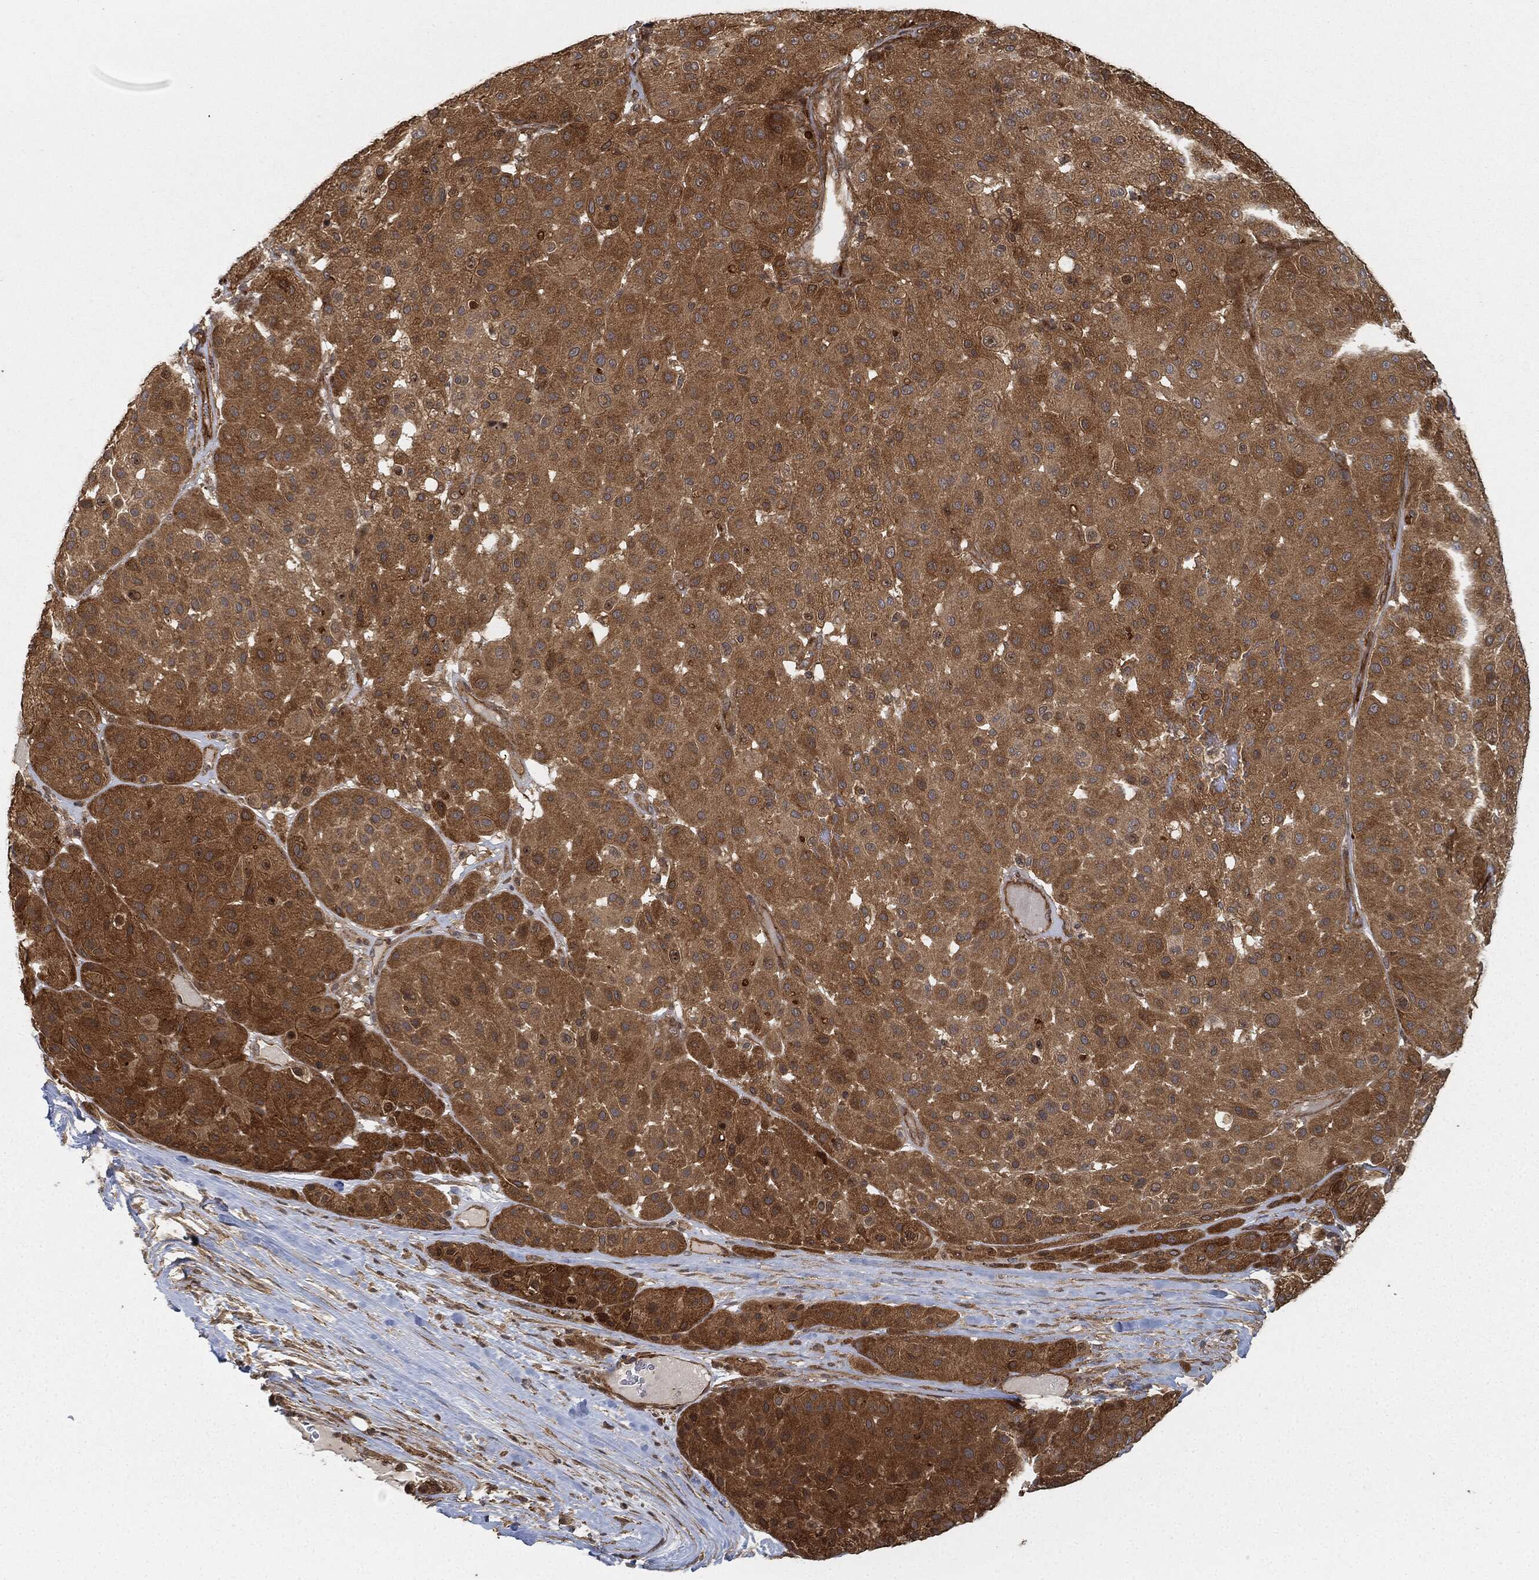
{"staining": {"intensity": "strong", "quantity": "25%-75%", "location": "cytoplasmic/membranous"}, "tissue": "melanoma", "cell_type": "Tumor cells", "image_type": "cancer", "snomed": [{"axis": "morphology", "description": "Malignant melanoma, Metastatic site"}, {"axis": "topography", "description": "Smooth muscle"}], "caption": "Strong cytoplasmic/membranous positivity for a protein is appreciated in approximately 25%-75% of tumor cells of melanoma using IHC.", "gene": "TPT1", "patient": {"sex": "male", "age": 41}}